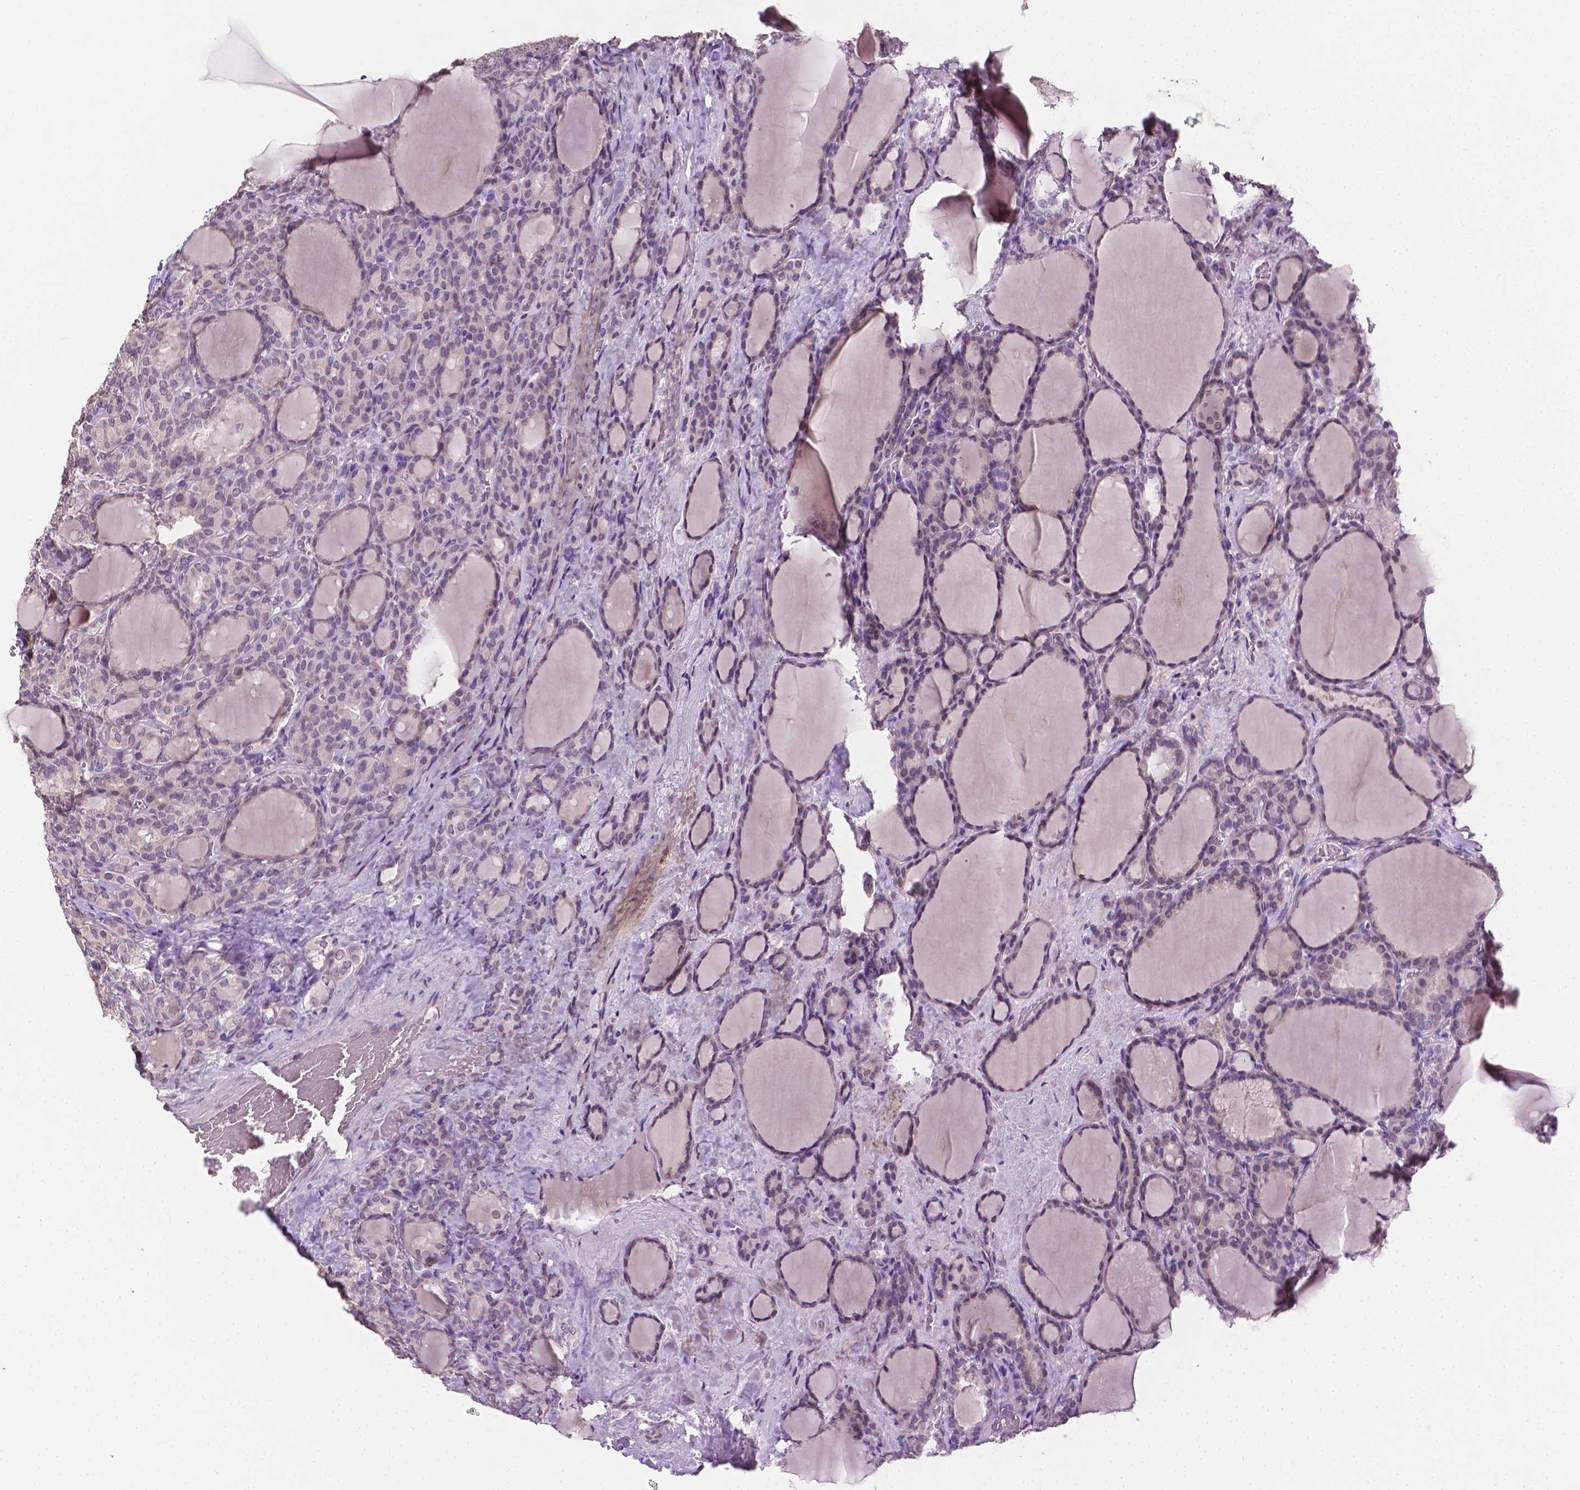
{"staining": {"intensity": "negative", "quantity": "none", "location": "none"}, "tissue": "thyroid cancer", "cell_type": "Tumor cells", "image_type": "cancer", "snomed": [{"axis": "morphology", "description": "Normal tissue, NOS"}, {"axis": "morphology", "description": "Follicular adenoma carcinoma, NOS"}, {"axis": "topography", "description": "Thyroid gland"}], "caption": "Protein analysis of thyroid follicular adenoma carcinoma exhibits no significant positivity in tumor cells.", "gene": "FASN", "patient": {"sex": "female", "age": 31}}